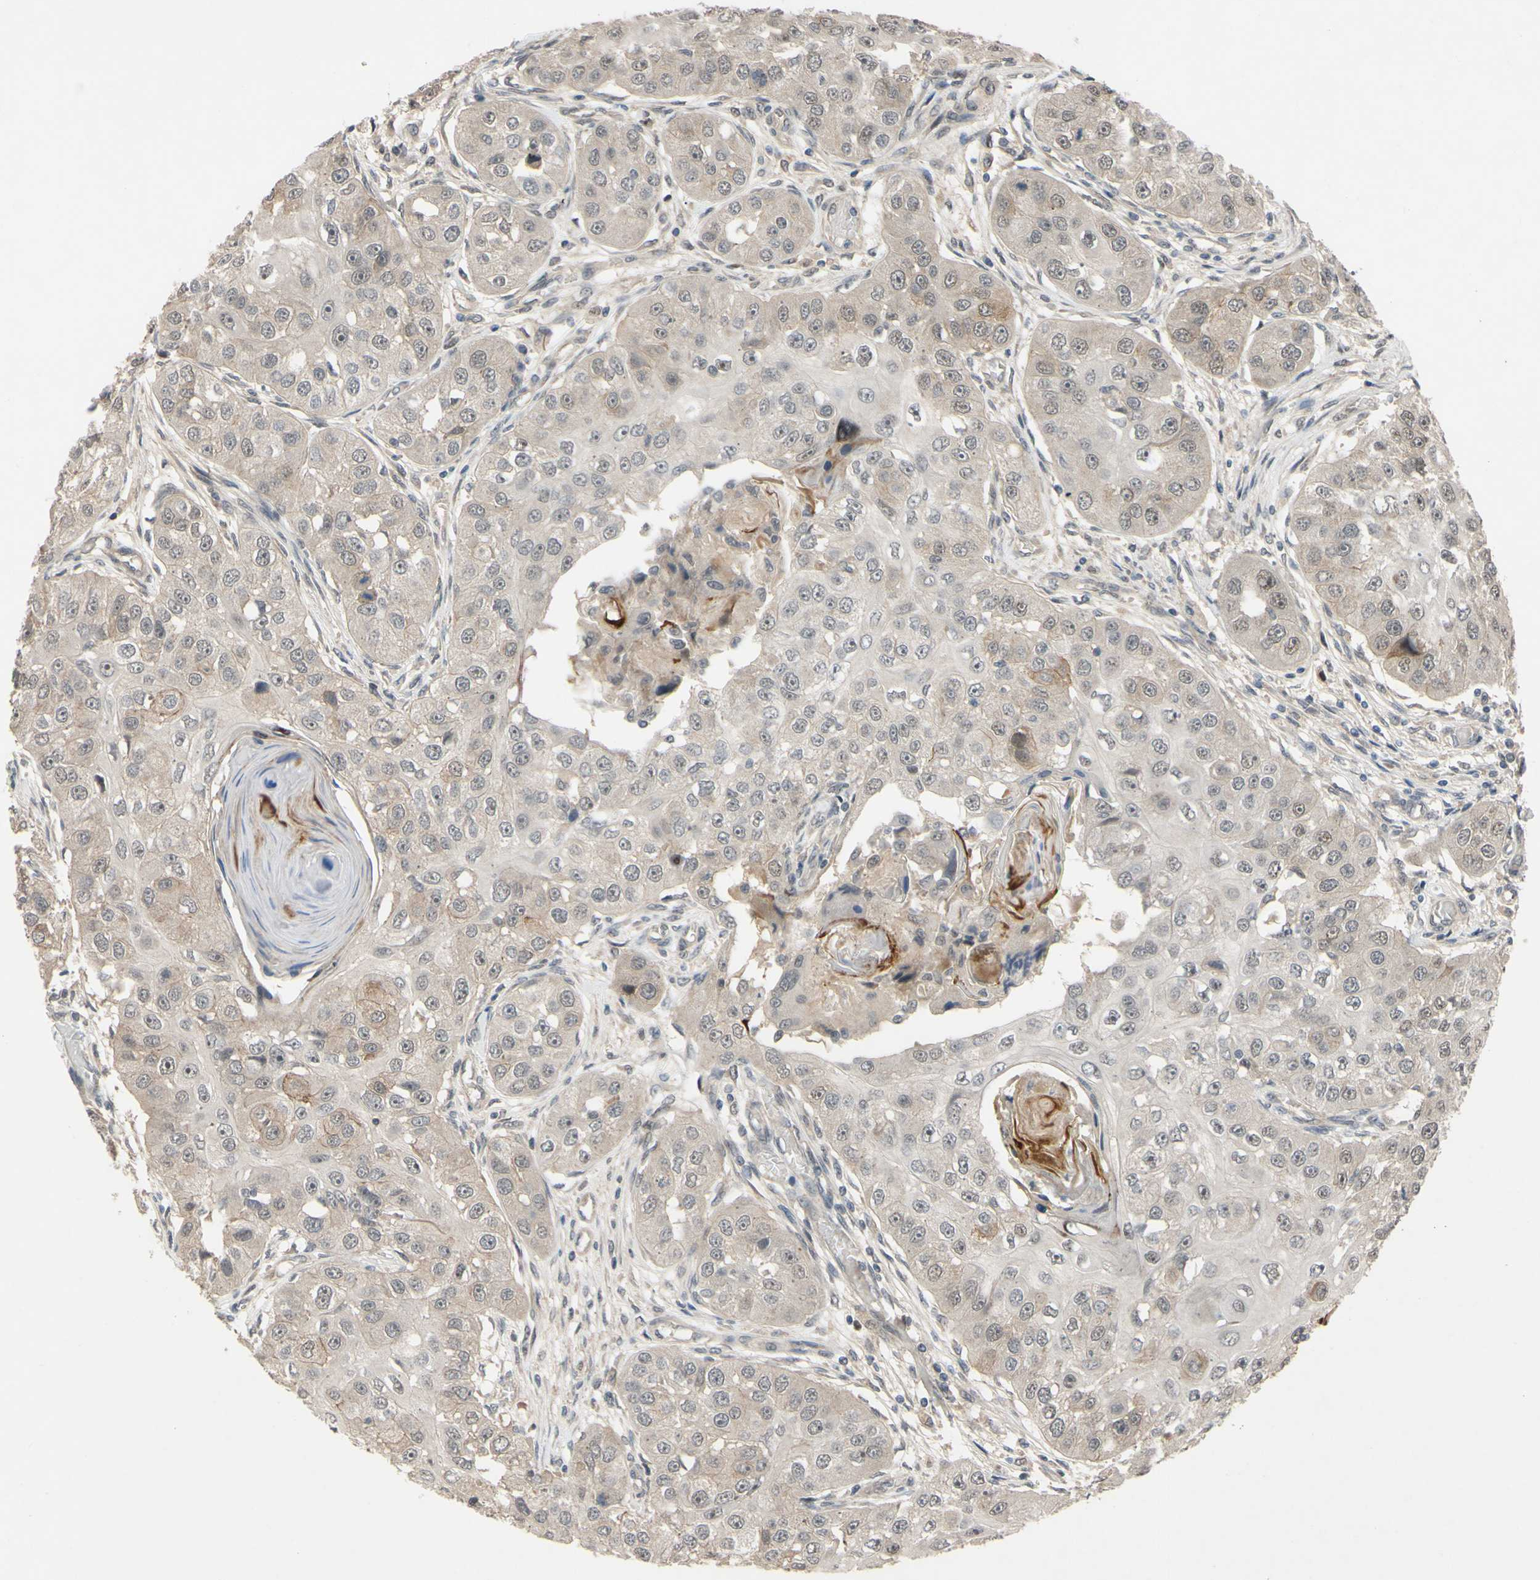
{"staining": {"intensity": "weak", "quantity": "<25%", "location": "cytoplasmic/membranous"}, "tissue": "head and neck cancer", "cell_type": "Tumor cells", "image_type": "cancer", "snomed": [{"axis": "morphology", "description": "Normal tissue, NOS"}, {"axis": "morphology", "description": "Squamous cell carcinoma, NOS"}, {"axis": "topography", "description": "Skeletal muscle"}, {"axis": "topography", "description": "Head-Neck"}], "caption": "This is a histopathology image of immunohistochemistry staining of squamous cell carcinoma (head and neck), which shows no expression in tumor cells. (Brightfield microscopy of DAB immunohistochemistry at high magnification).", "gene": "ALK", "patient": {"sex": "male", "age": 51}}